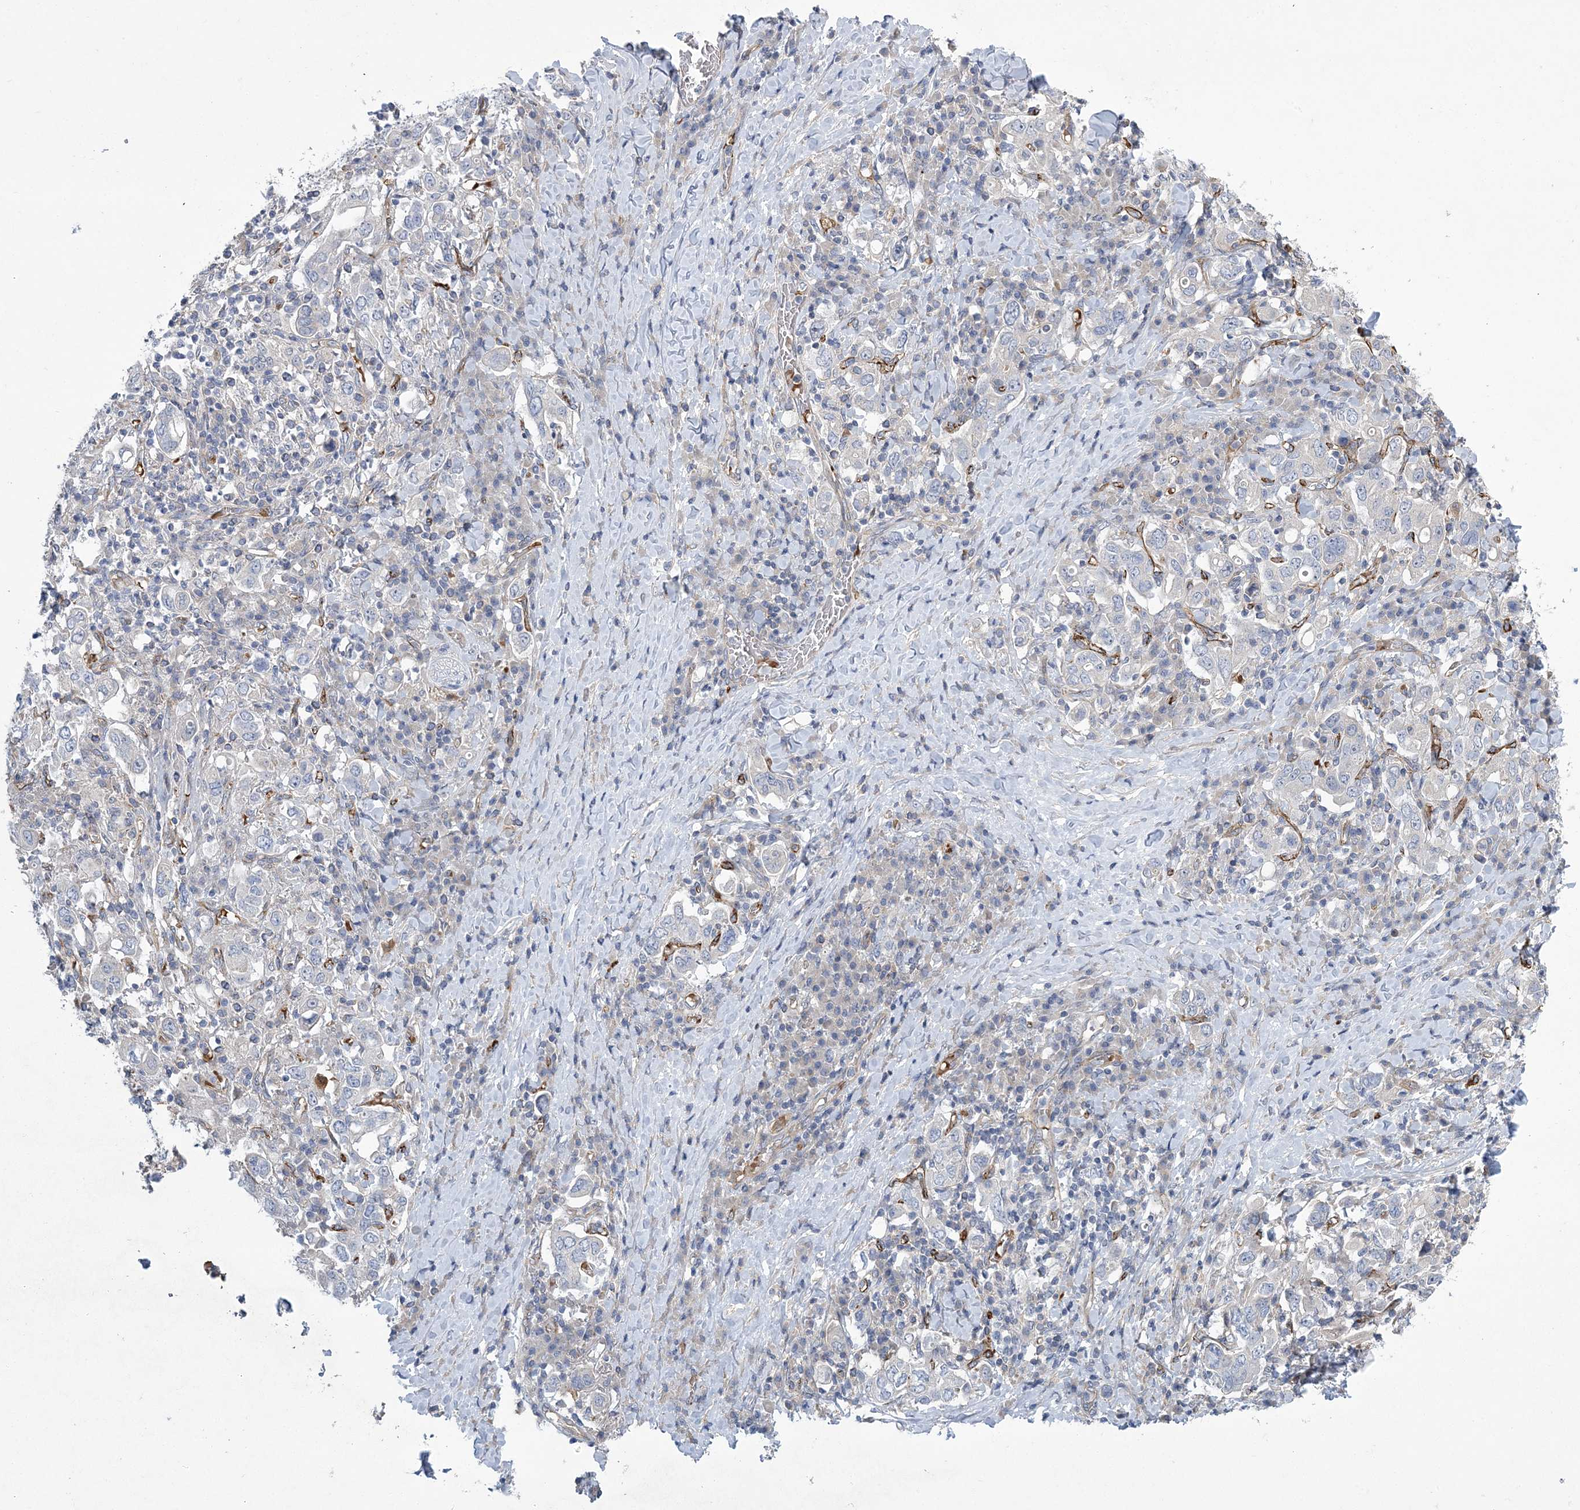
{"staining": {"intensity": "negative", "quantity": "none", "location": "none"}, "tissue": "stomach cancer", "cell_type": "Tumor cells", "image_type": "cancer", "snomed": [{"axis": "morphology", "description": "Adenocarcinoma, NOS"}, {"axis": "topography", "description": "Stomach, upper"}], "caption": "High magnification brightfield microscopy of stomach cancer stained with DAB (3,3'-diaminobenzidine) (brown) and counterstained with hematoxylin (blue): tumor cells show no significant positivity.", "gene": "CALN1", "patient": {"sex": "male", "age": 62}}